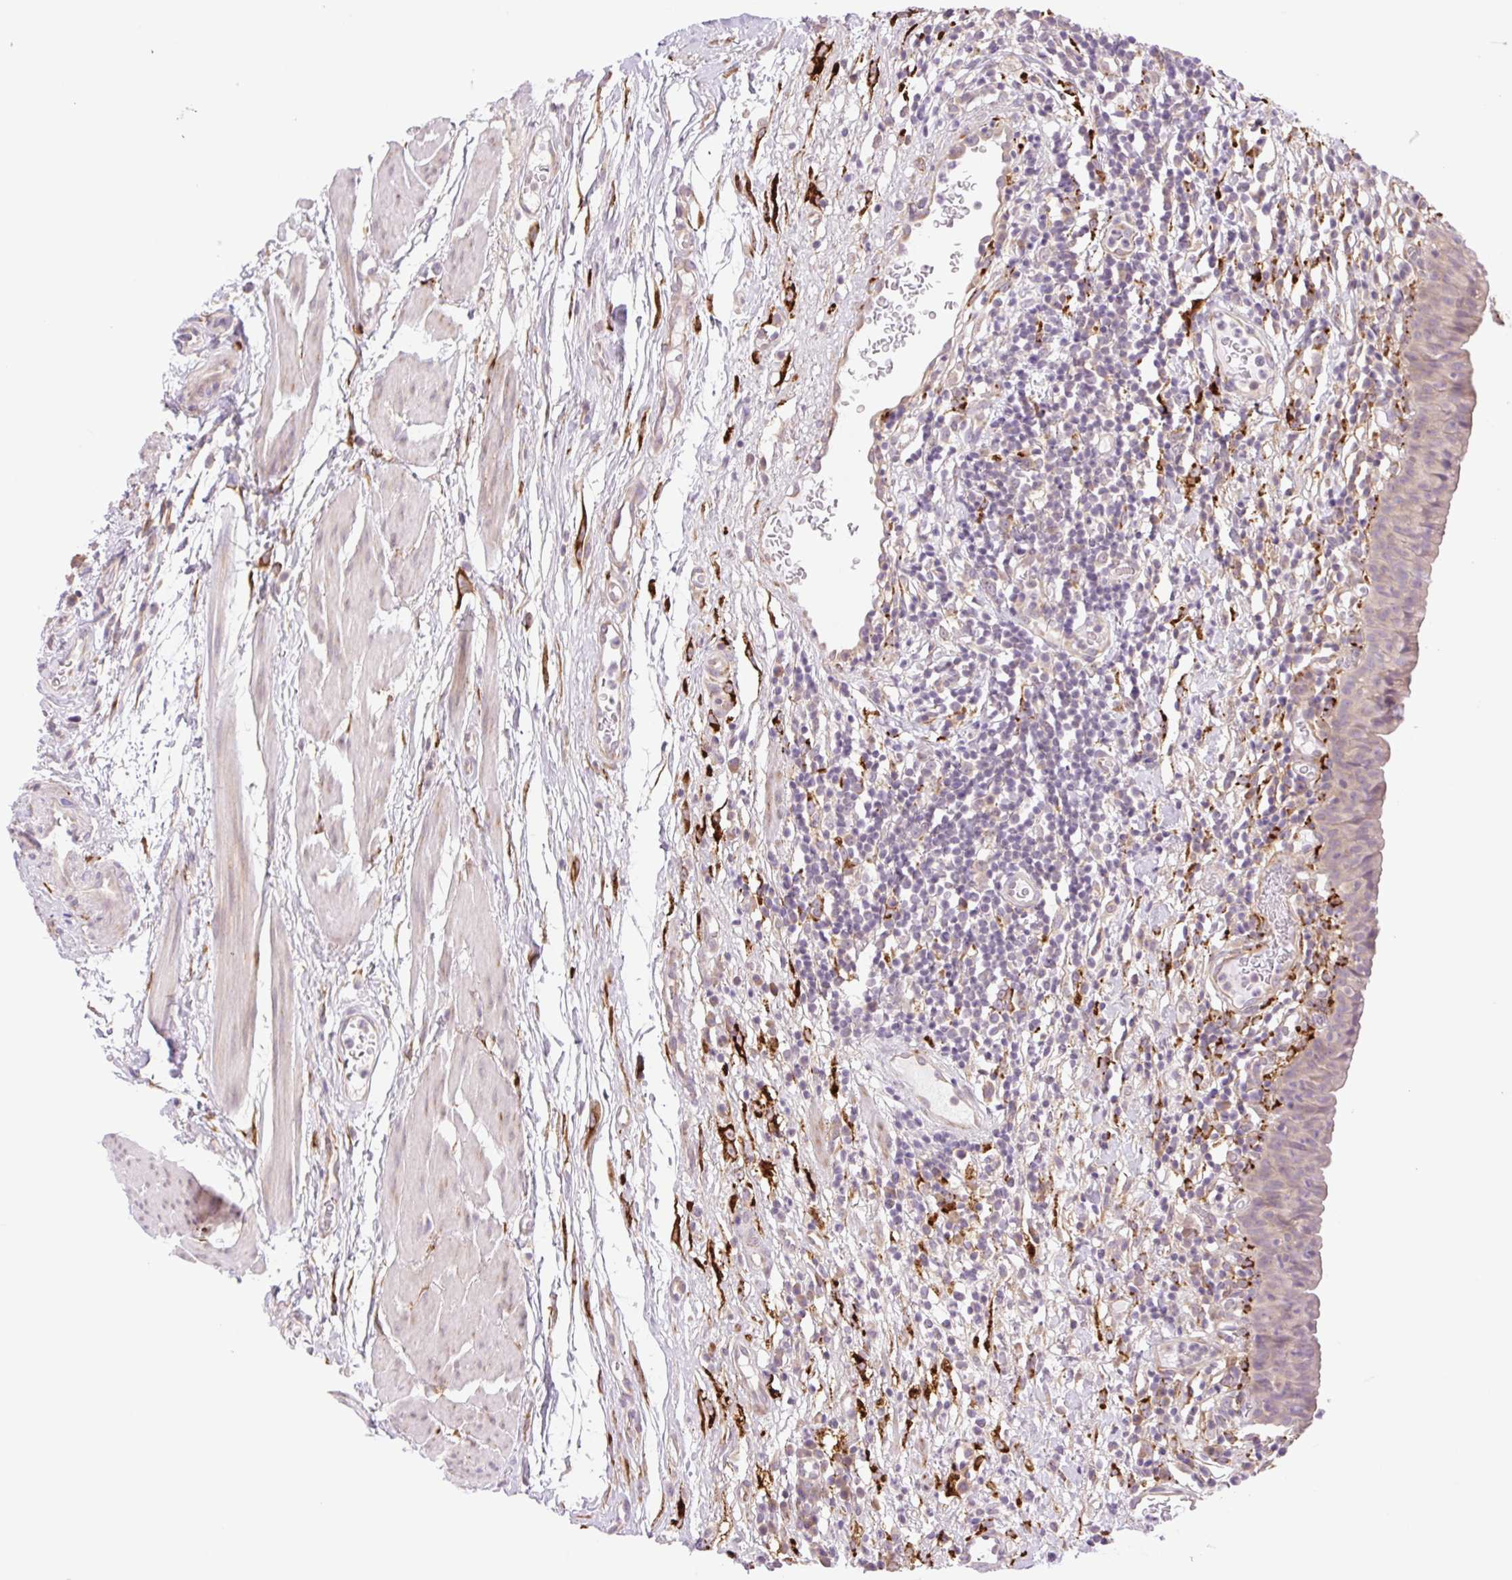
{"staining": {"intensity": "weak", "quantity": "25%-75%", "location": "cytoplasmic/membranous"}, "tissue": "urinary bladder", "cell_type": "Urothelial cells", "image_type": "normal", "snomed": [{"axis": "morphology", "description": "Normal tissue, NOS"}, {"axis": "morphology", "description": "Inflammation, NOS"}, {"axis": "topography", "description": "Urinary bladder"}], "caption": "Human urinary bladder stained for a protein (brown) demonstrates weak cytoplasmic/membranous positive expression in about 25%-75% of urothelial cells.", "gene": "COL5A1", "patient": {"sex": "male", "age": 57}}